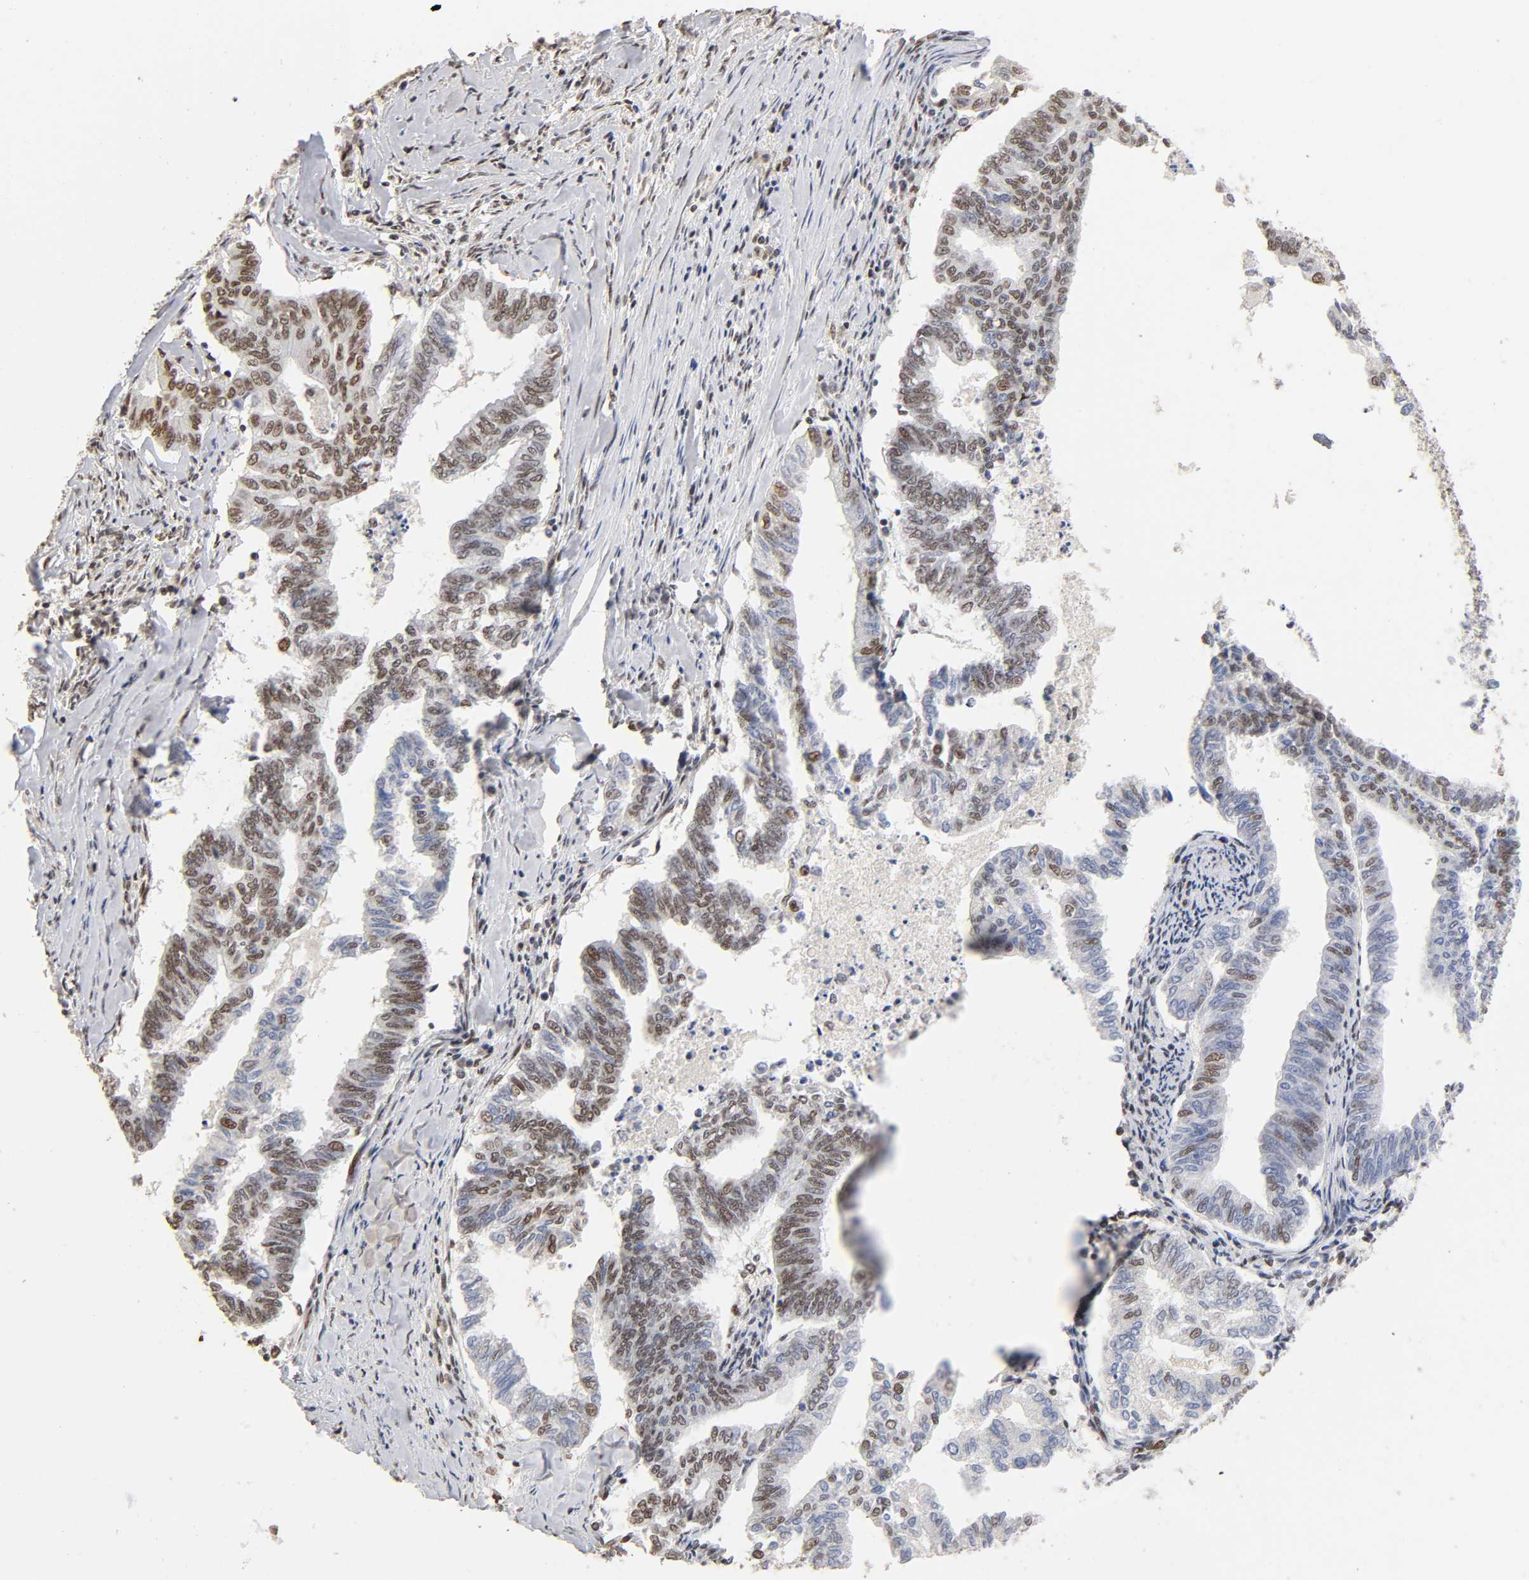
{"staining": {"intensity": "moderate", "quantity": "25%-75%", "location": "nuclear"}, "tissue": "endometrial cancer", "cell_type": "Tumor cells", "image_type": "cancer", "snomed": [{"axis": "morphology", "description": "Adenocarcinoma, NOS"}, {"axis": "topography", "description": "Endometrium"}], "caption": "Immunohistochemistry of human endometrial cancer shows medium levels of moderate nuclear staining in about 25%-75% of tumor cells. The staining is performed using DAB (3,3'-diaminobenzidine) brown chromogen to label protein expression. The nuclei are counter-stained blue using hematoxylin.", "gene": "TP53RK", "patient": {"sex": "female", "age": 79}}